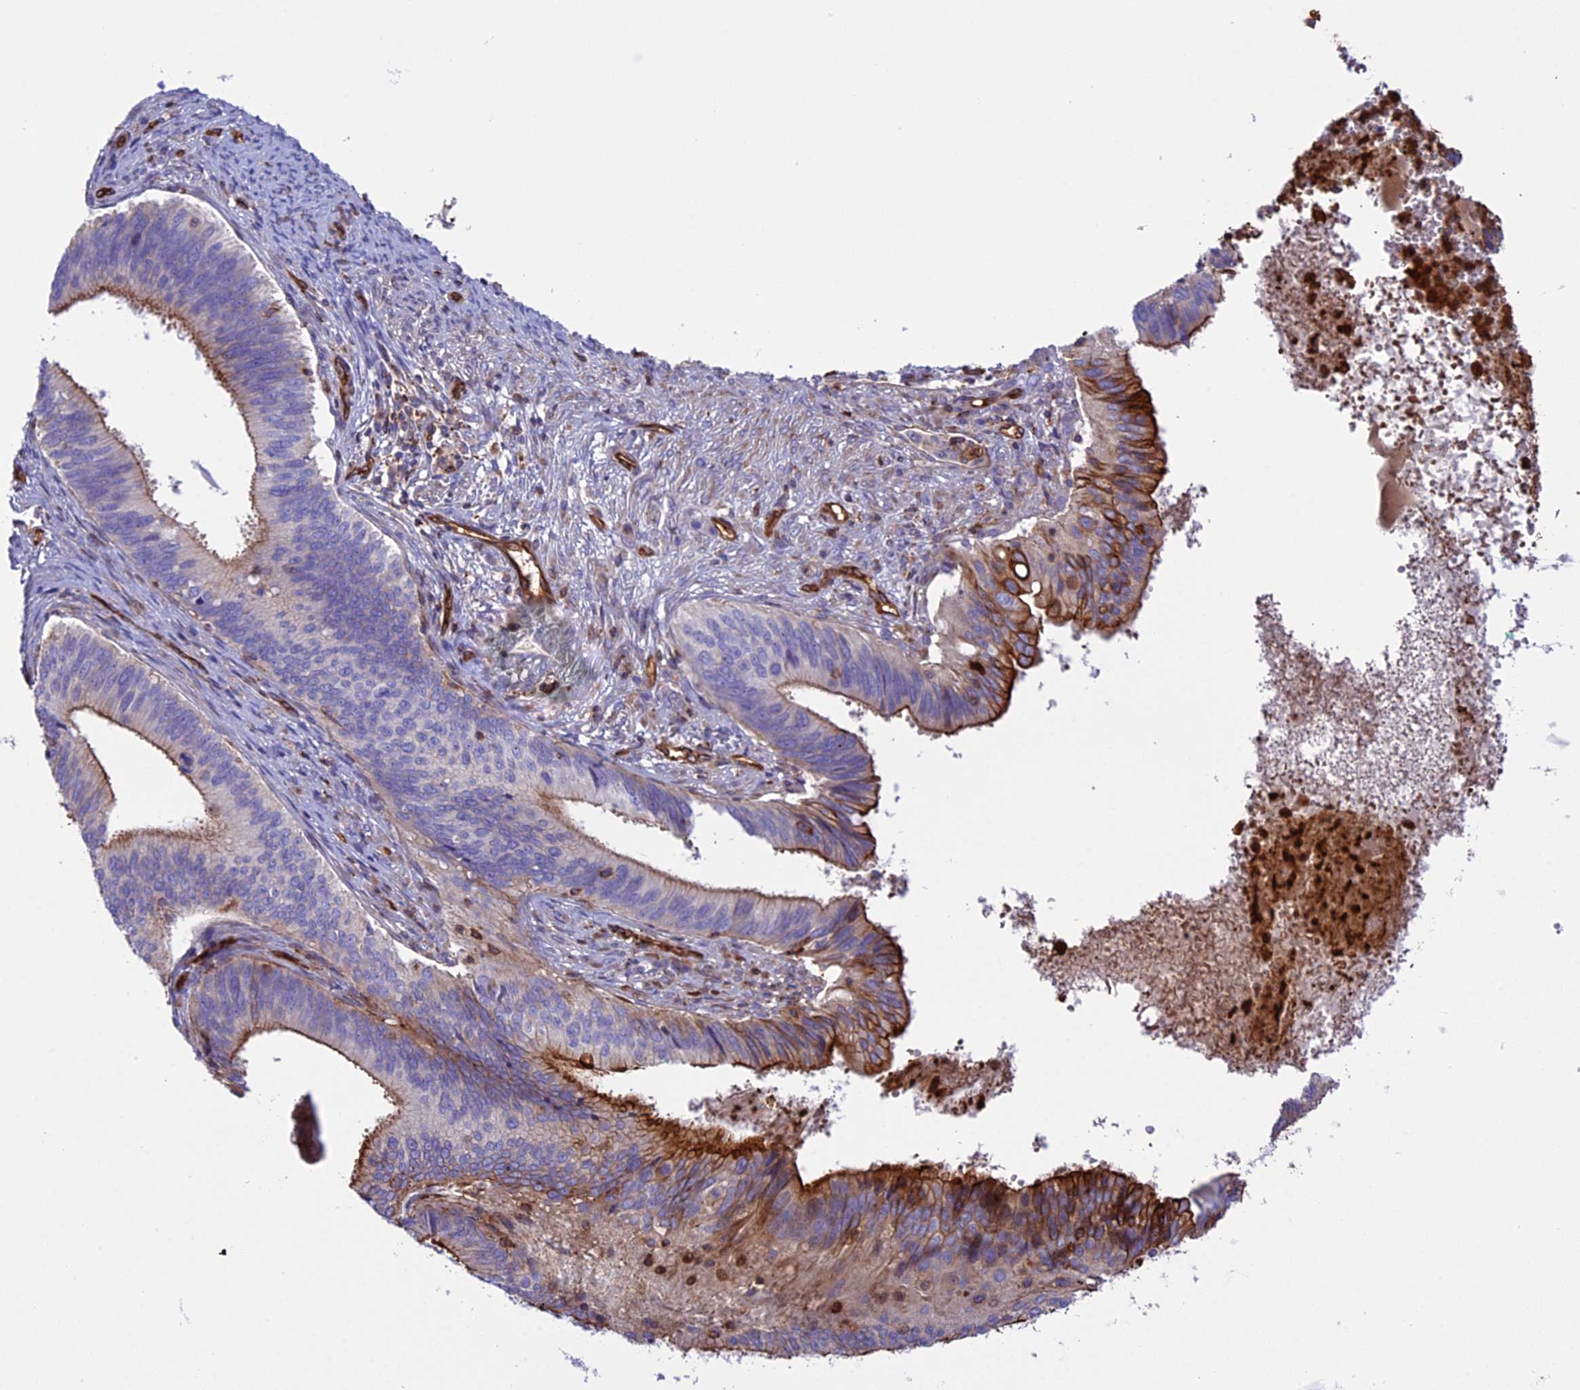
{"staining": {"intensity": "moderate", "quantity": "25%-75%", "location": "cytoplasmic/membranous"}, "tissue": "cervical cancer", "cell_type": "Tumor cells", "image_type": "cancer", "snomed": [{"axis": "morphology", "description": "Adenocarcinoma, NOS"}, {"axis": "topography", "description": "Cervix"}], "caption": "Cervical cancer (adenocarcinoma) was stained to show a protein in brown. There is medium levels of moderate cytoplasmic/membranous staining in about 25%-75% of tumor cells.", "gene": "CD99L2", "patient": {"sex": "female", "age": 42}}